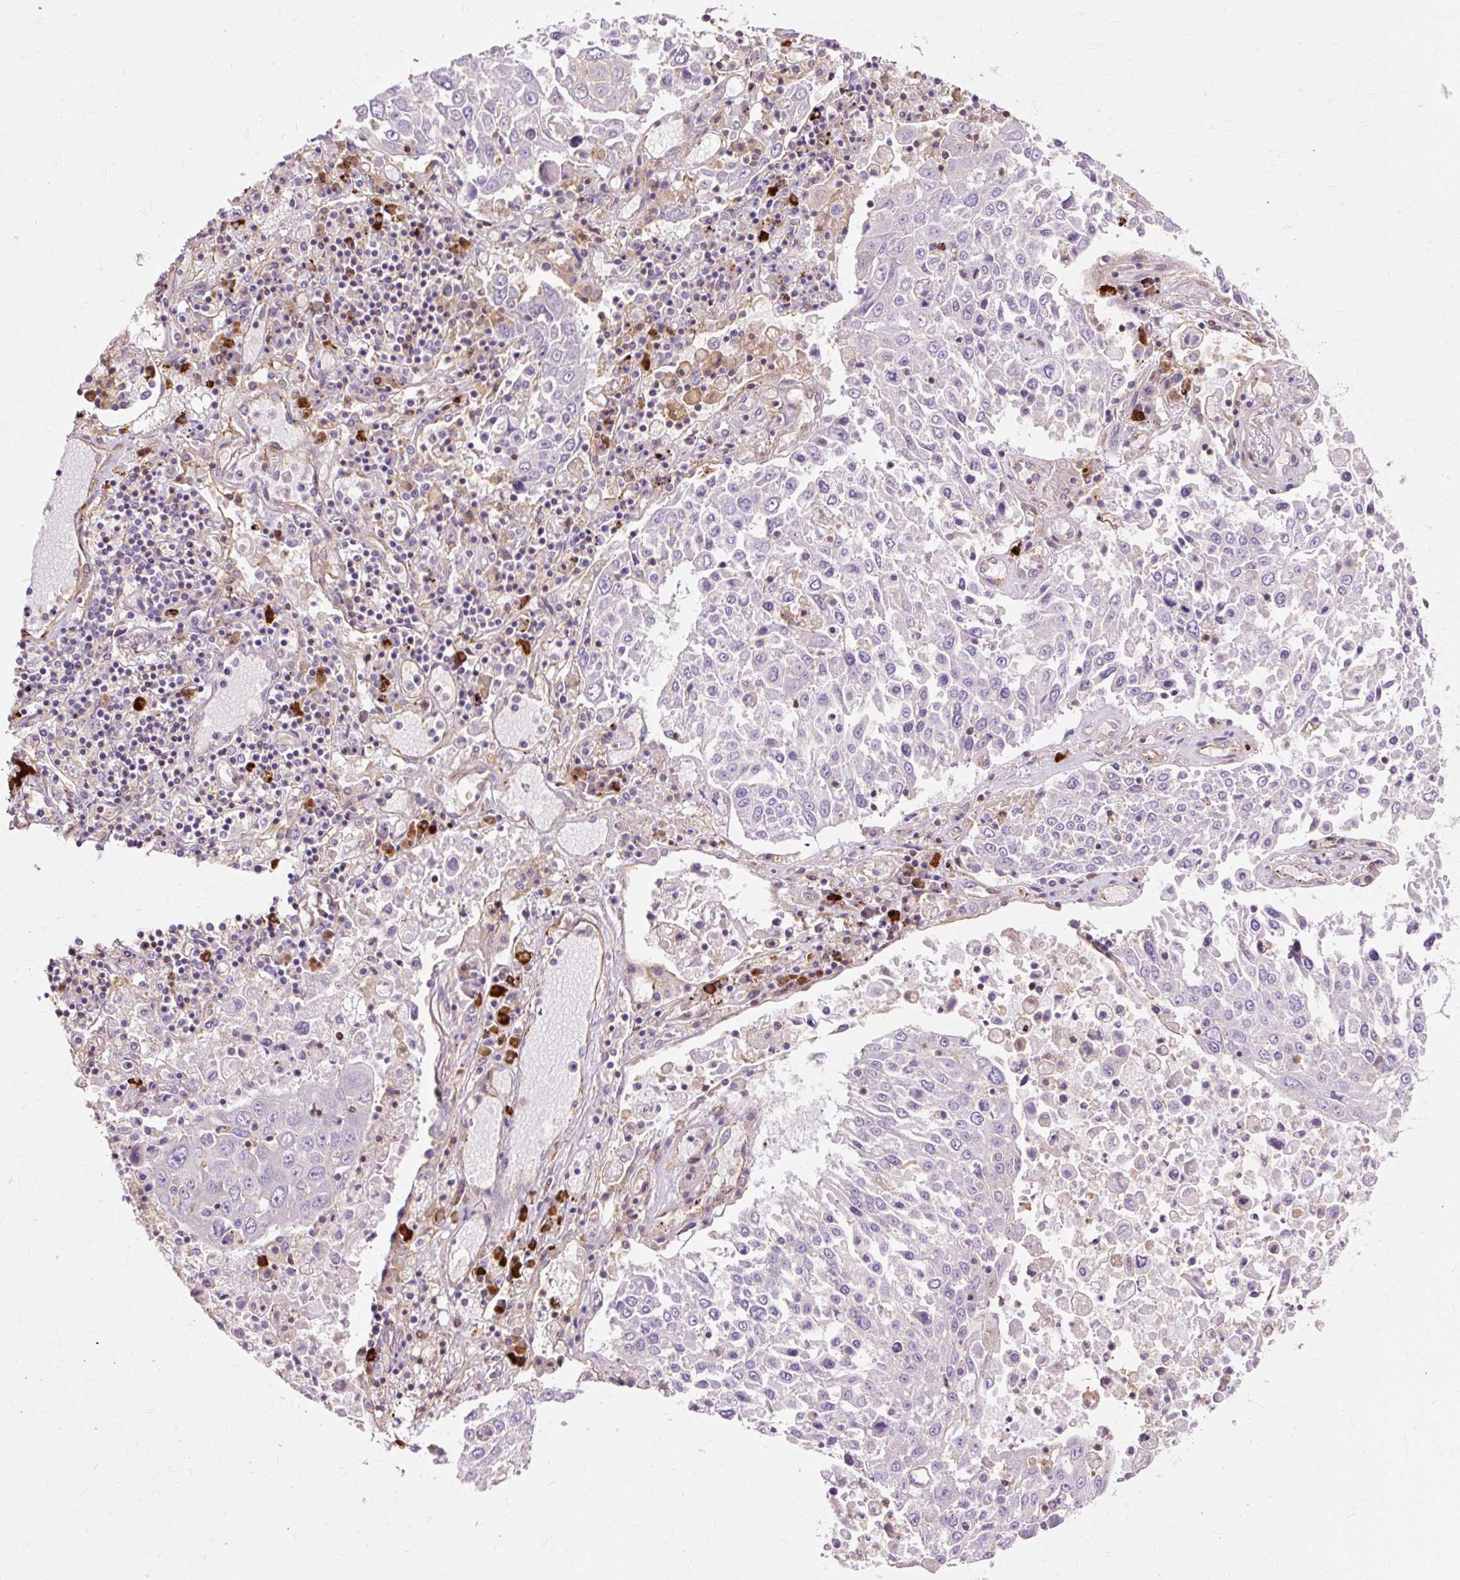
{"staining": {"intensity": "negative", "quantity": "none", "location": "none"}, "tissue": "lung cancer", "cell_type": "Tumor cells", "image_type": "cancer", "snomed": [{"axis": "morphology", "description": "Squamous cell carcinoma, NOS"}, {"axis": "topography", "description": "Lung"}], "caption": "IHC of squamous cell carcinoma (lung) demonstrates no positivity in tumor cells.", "gene": "TBC1D2B", "patient": {"sex": "male", "age": 65}}